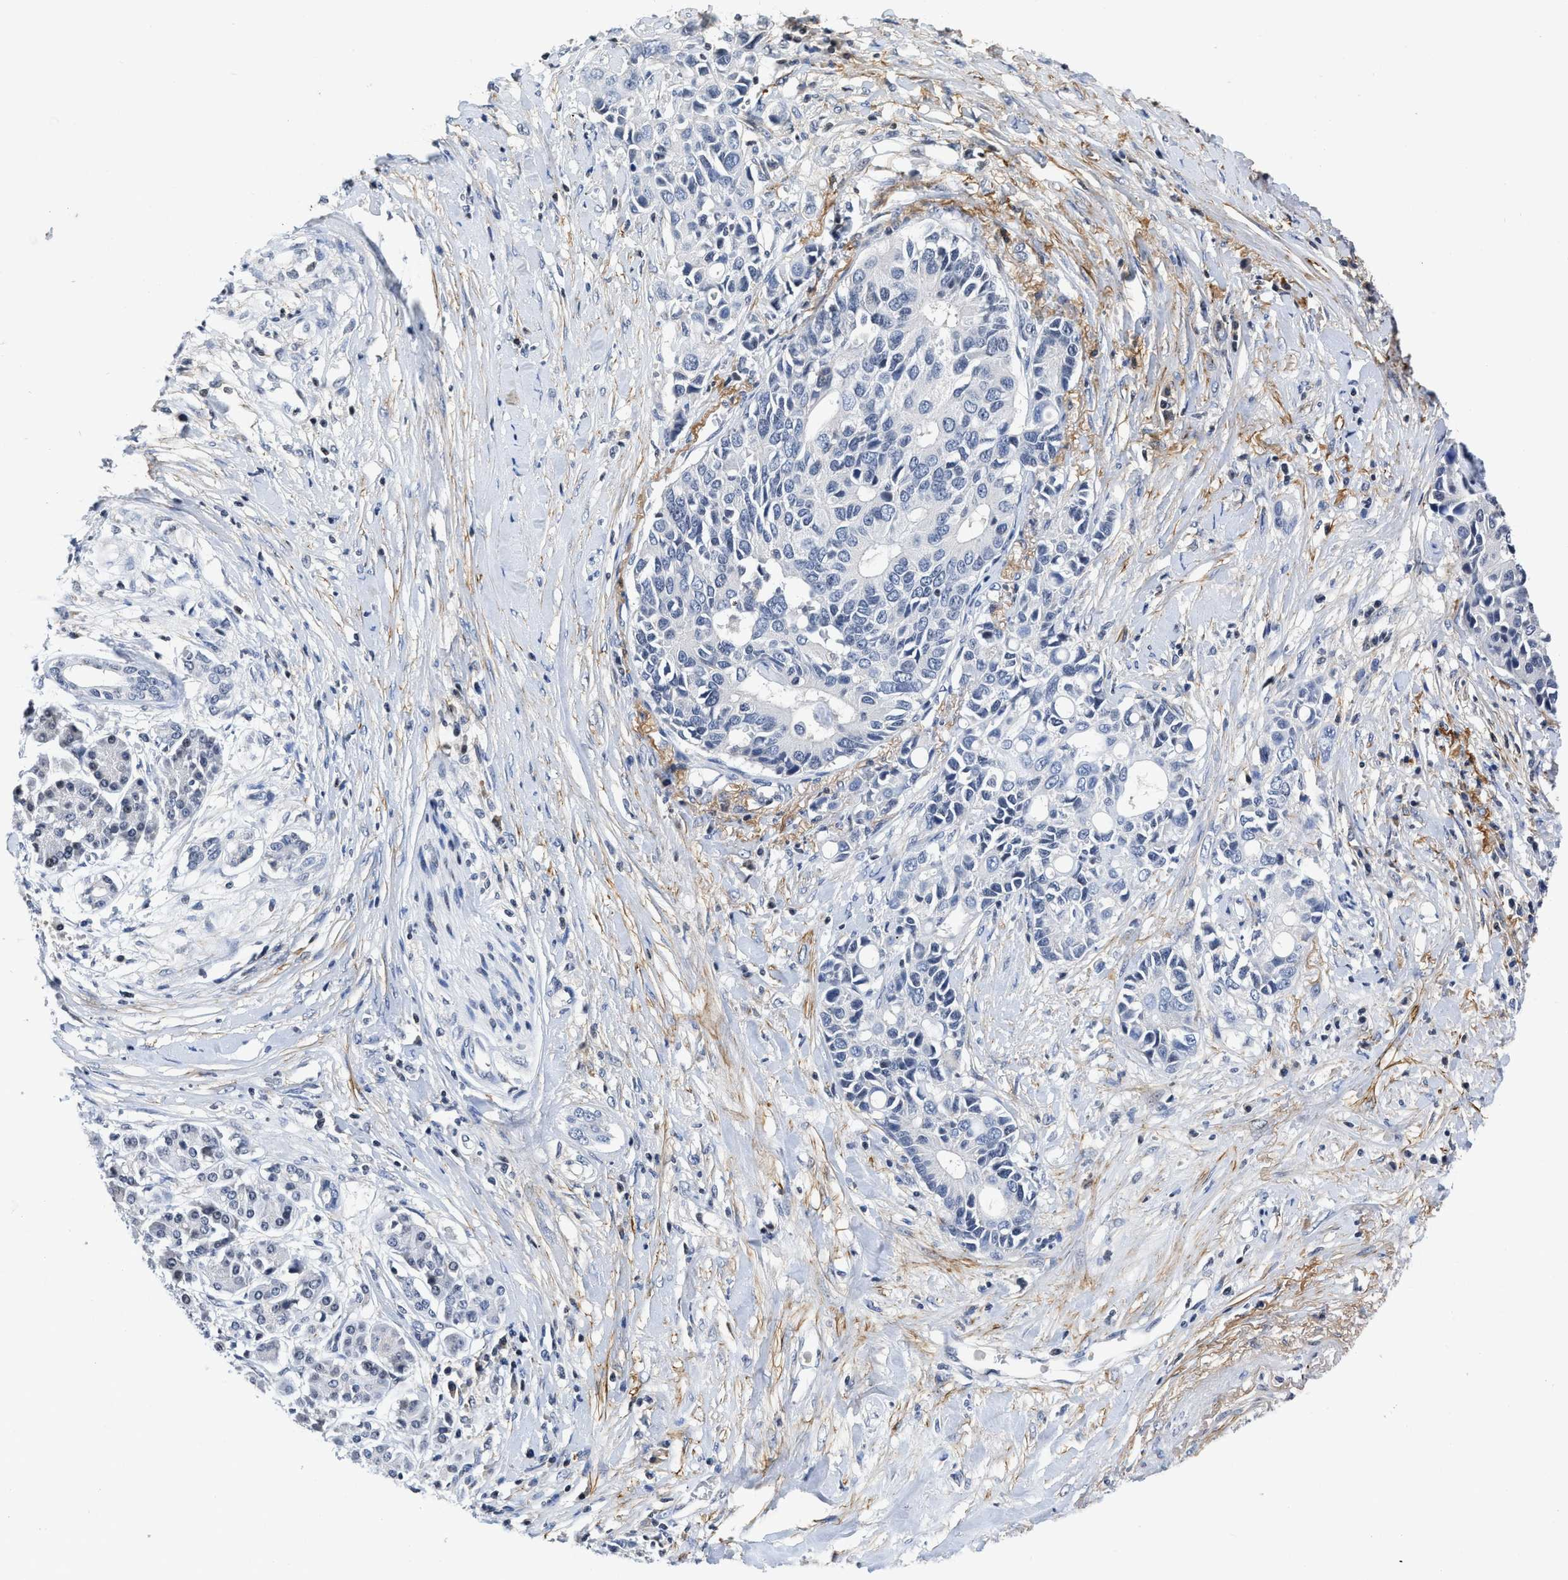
{"staining": {"intensity": "negative", "quantity": "none", "location": "none"}, "tissue": "pancreatic cancer", "cell_type": "Tumor cells", "image_type": "cancer", "snomed": [{"axis": "morphology", "description": "Adenocarcinoma, NOS"}, {"axis": "topography", "description": "Pancreas"}], "caption": "Adenocarcinoma (pancreatic) was stained to show a protein in brown. There is no significant positivity in tumor cells.", "gene": "FBLN2", "patient": {"sex": "female", "age": 56}}